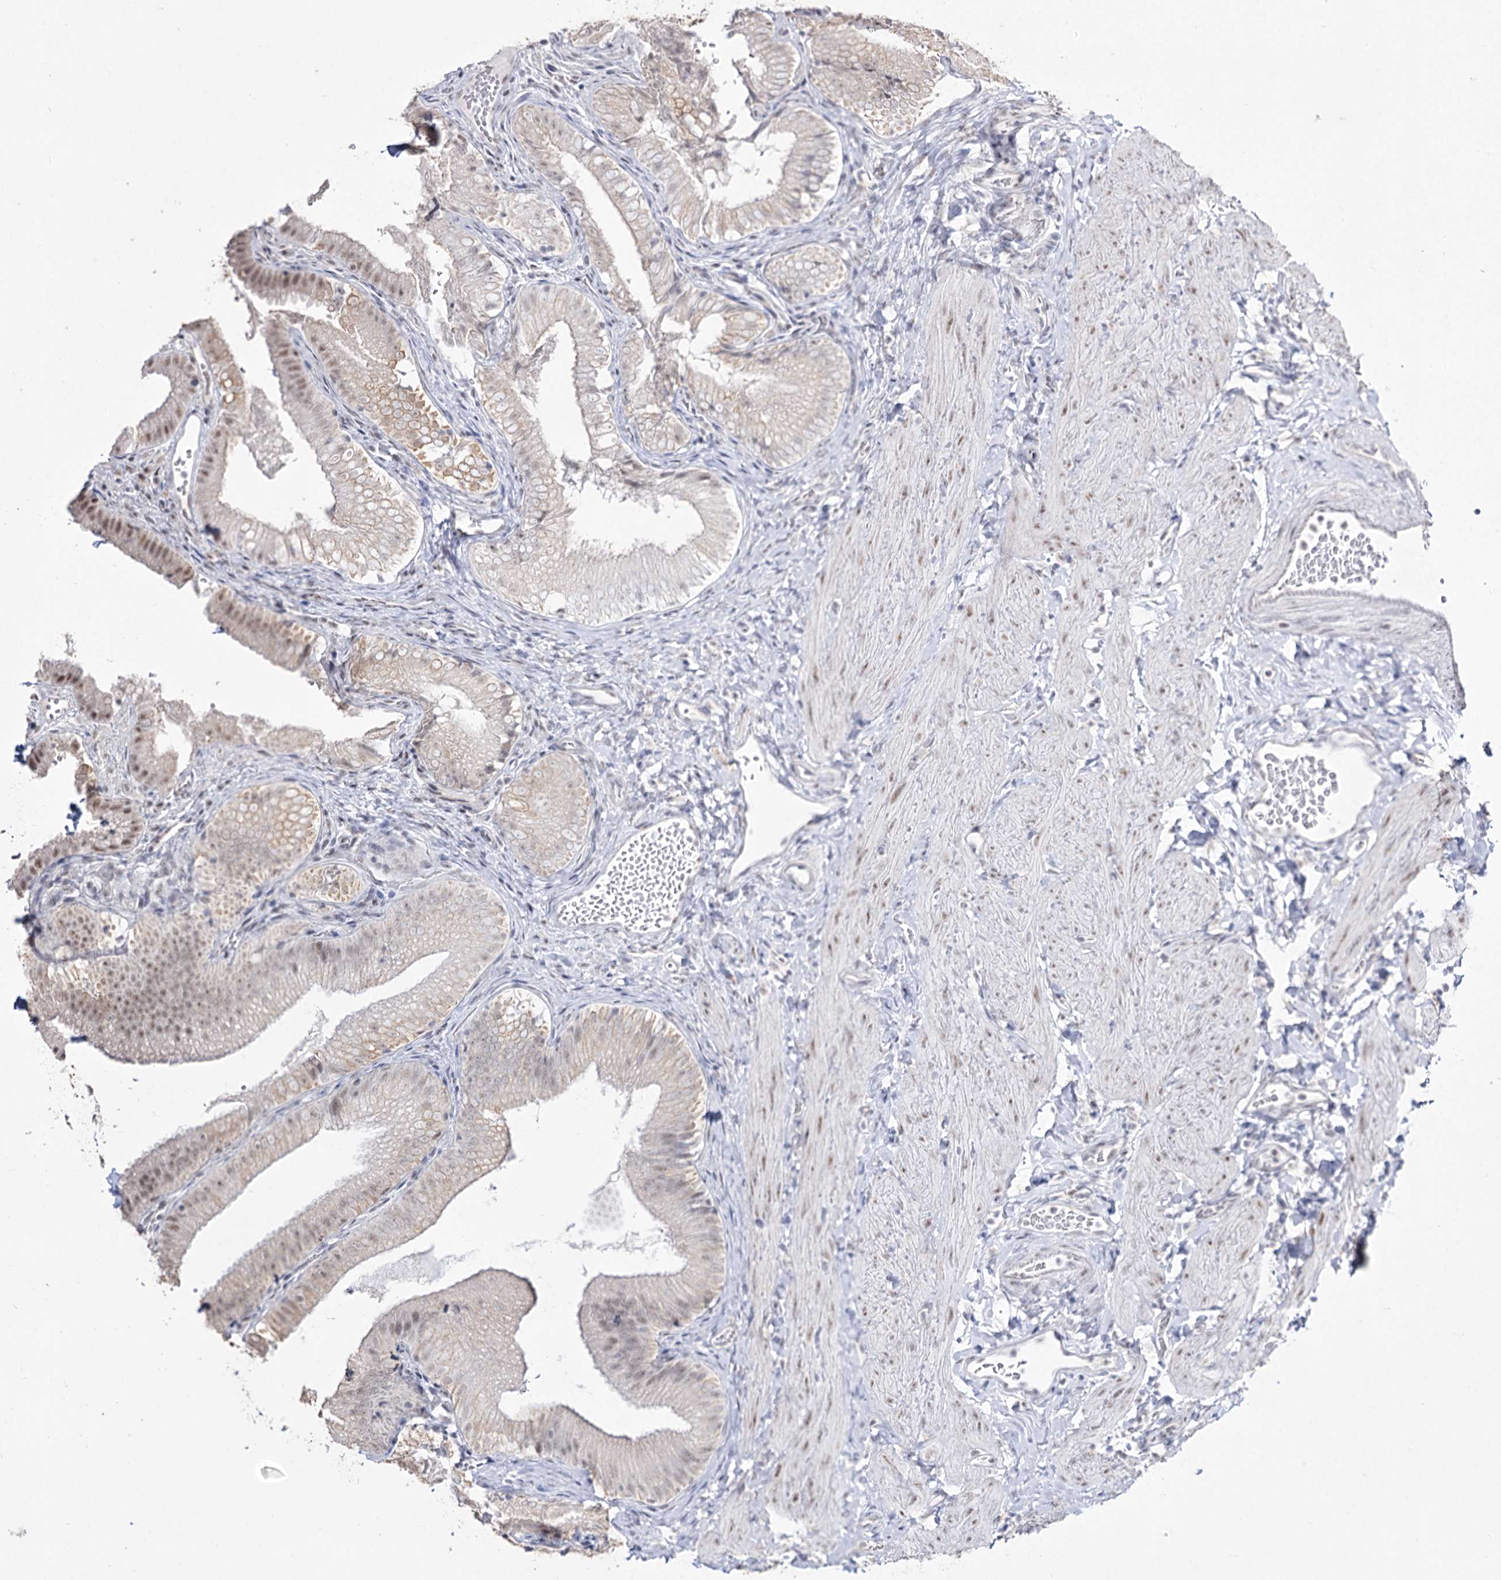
{"staining": {"intensity": "weak", "quantity": "25%-75%", "location": "cytoplasmic/membranous,nuclear"}, "tissue": "gallbladder", "cell_type": "Glandular cells", "image_type": "normal", "snomed": [{"axis": "morphology", "description": "Normal tissue, NOS"}, {"axis": "topography", "description": "Gallbladder"}], "caption": "Gallbladder stained with DAB (3,3'-diaminobenzidine) IHC displays low levels of weak cytoplasmic/membranous,nuclear expression in approximately 25%-75% of glandular cells.", "gene": "DDX50", "patient": {"sex": "female", "age": 30}}